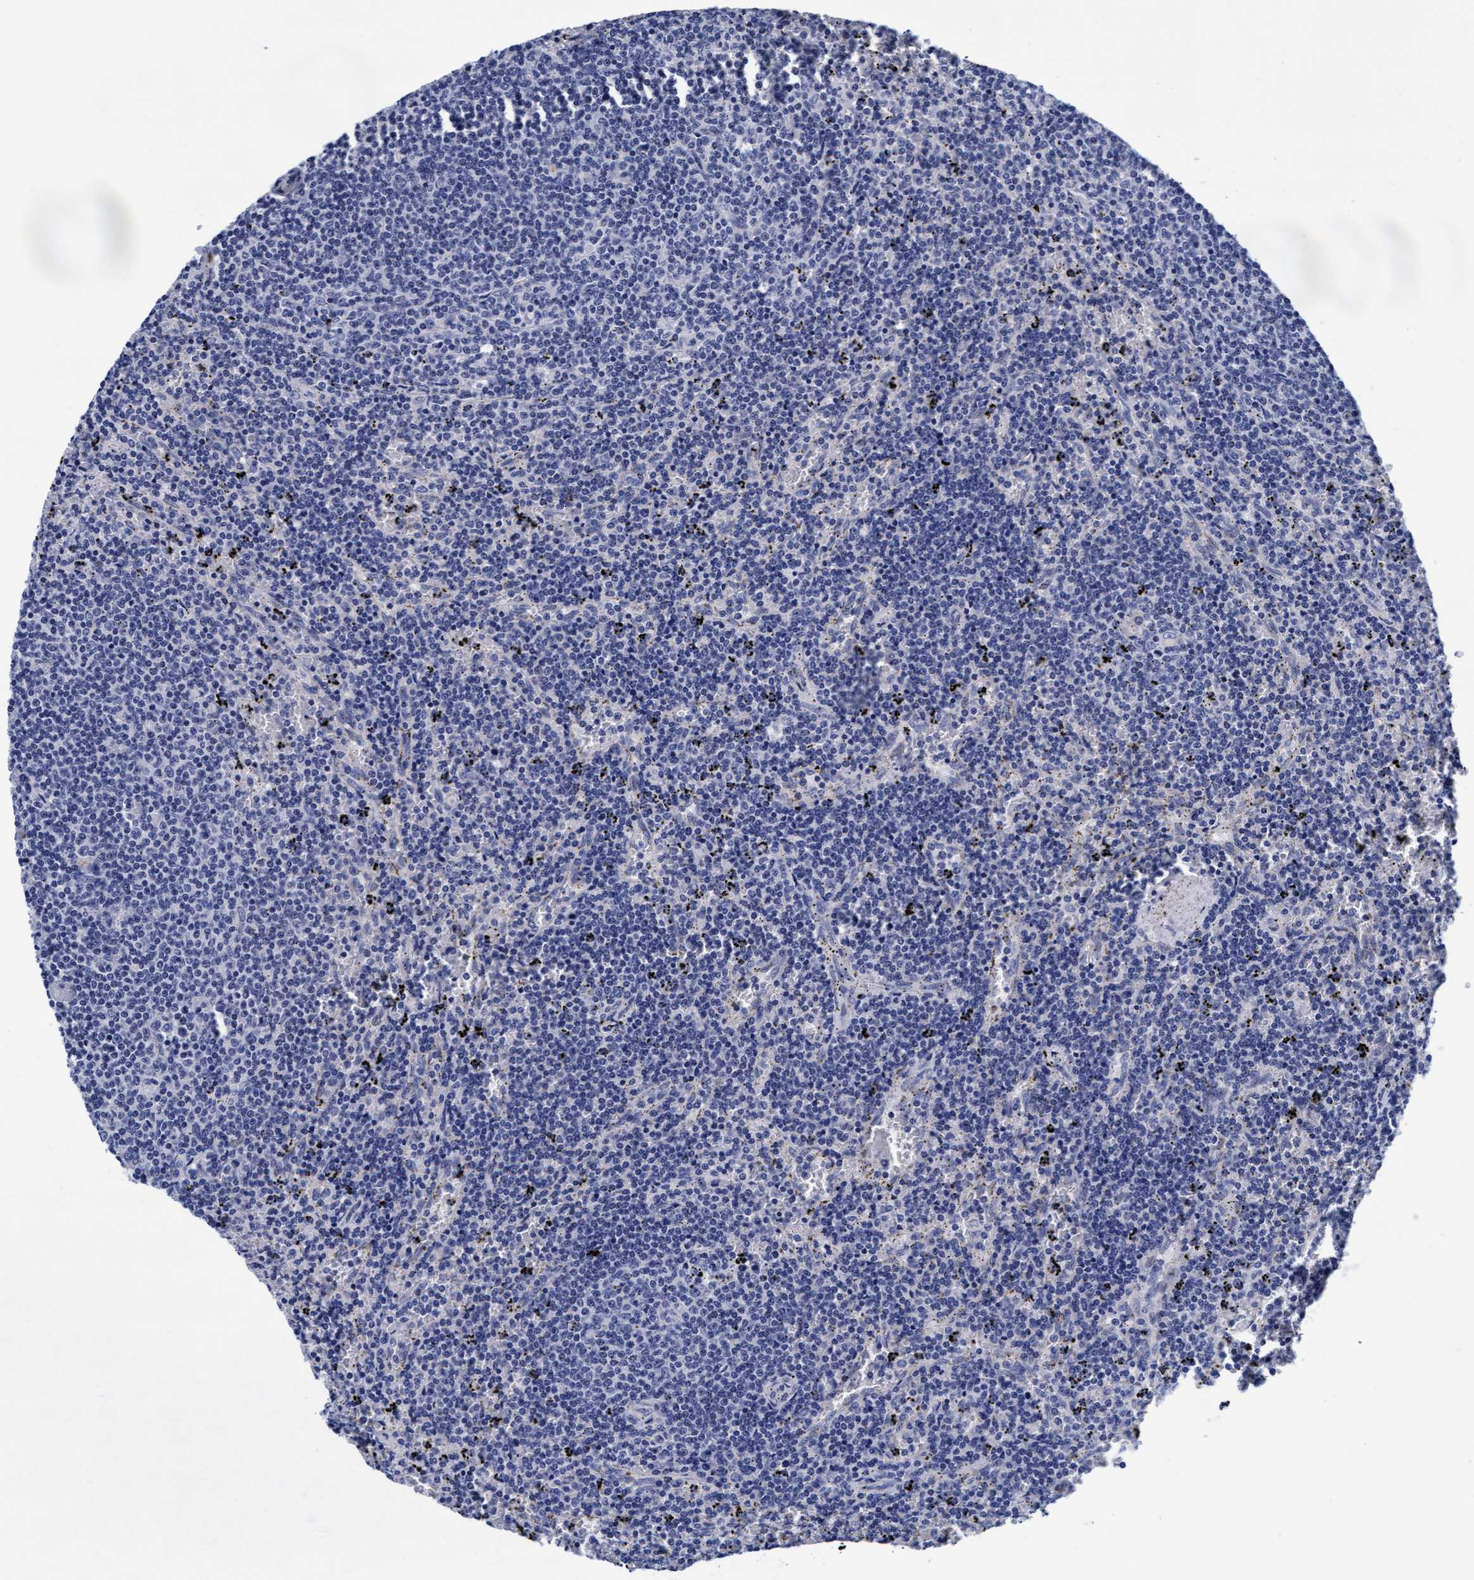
{"staining": {"intensity": "negative", "quantity": "none", "location": "none"}, "tissue": "lymphoma", "cell_type": "Tumor cells", "image_type": "cancer", "snomed": [{"axis": "morphology", "description": "Malignant lymphoma, non-Hodgkin's type, Low grade"}, {"axis": "topography", "description": "Spleen"}], "caption": "High power microscopy photomicrograph of an IHC image of lymphoma, revealing no significant positivity in tumor cells. (DAB (3,3'-diaminobenzidine) IHC with hematoxylin counter stain).", "gene": "ARSG", "patient": {"sex": "female", "age": 50}}